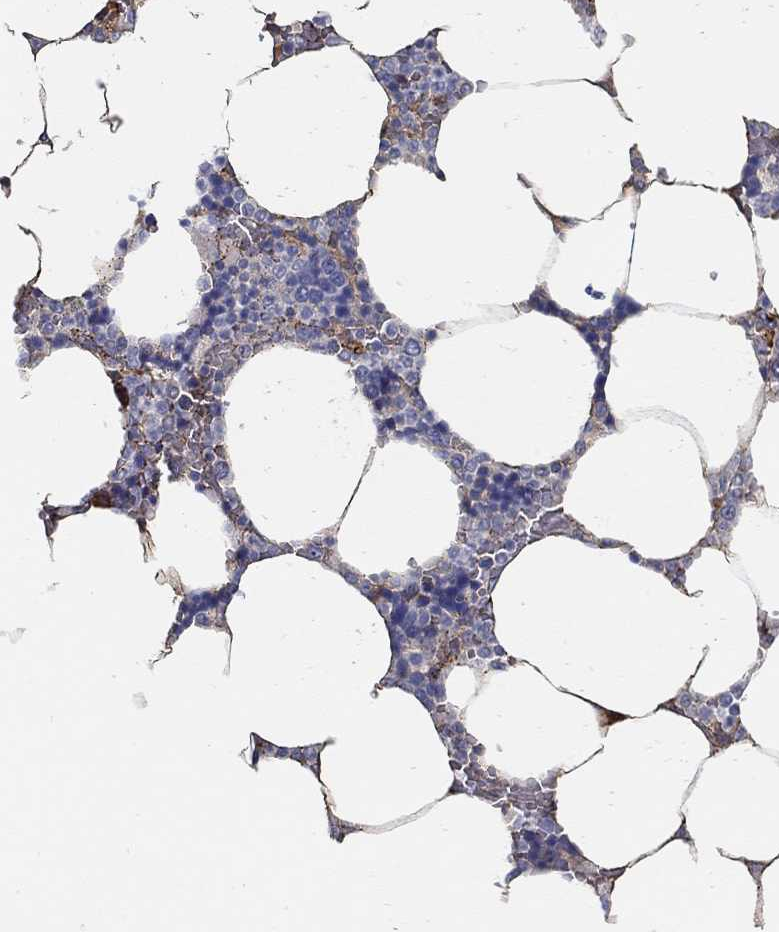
{"staining": {"intensity": "weak", "quantity": "<25%", "location": "cytoplasmic/membranous"}, "tissue": "bone marrow", "cell_type": "Hematopoietic cells", "image_type": "normal", "snomed": [{"axis": "morphology", "description": "Normal tissue, NOS"}, {"axis": "topography", "description": "Bone marrow"}], "caption": "Bone marrow stained for a protein using immunohistochemistry (IHC) exhibits no positivity hematopoietic cells.", "gene": "TGFBI", "patient": {"sex": "male", "age": 63}}